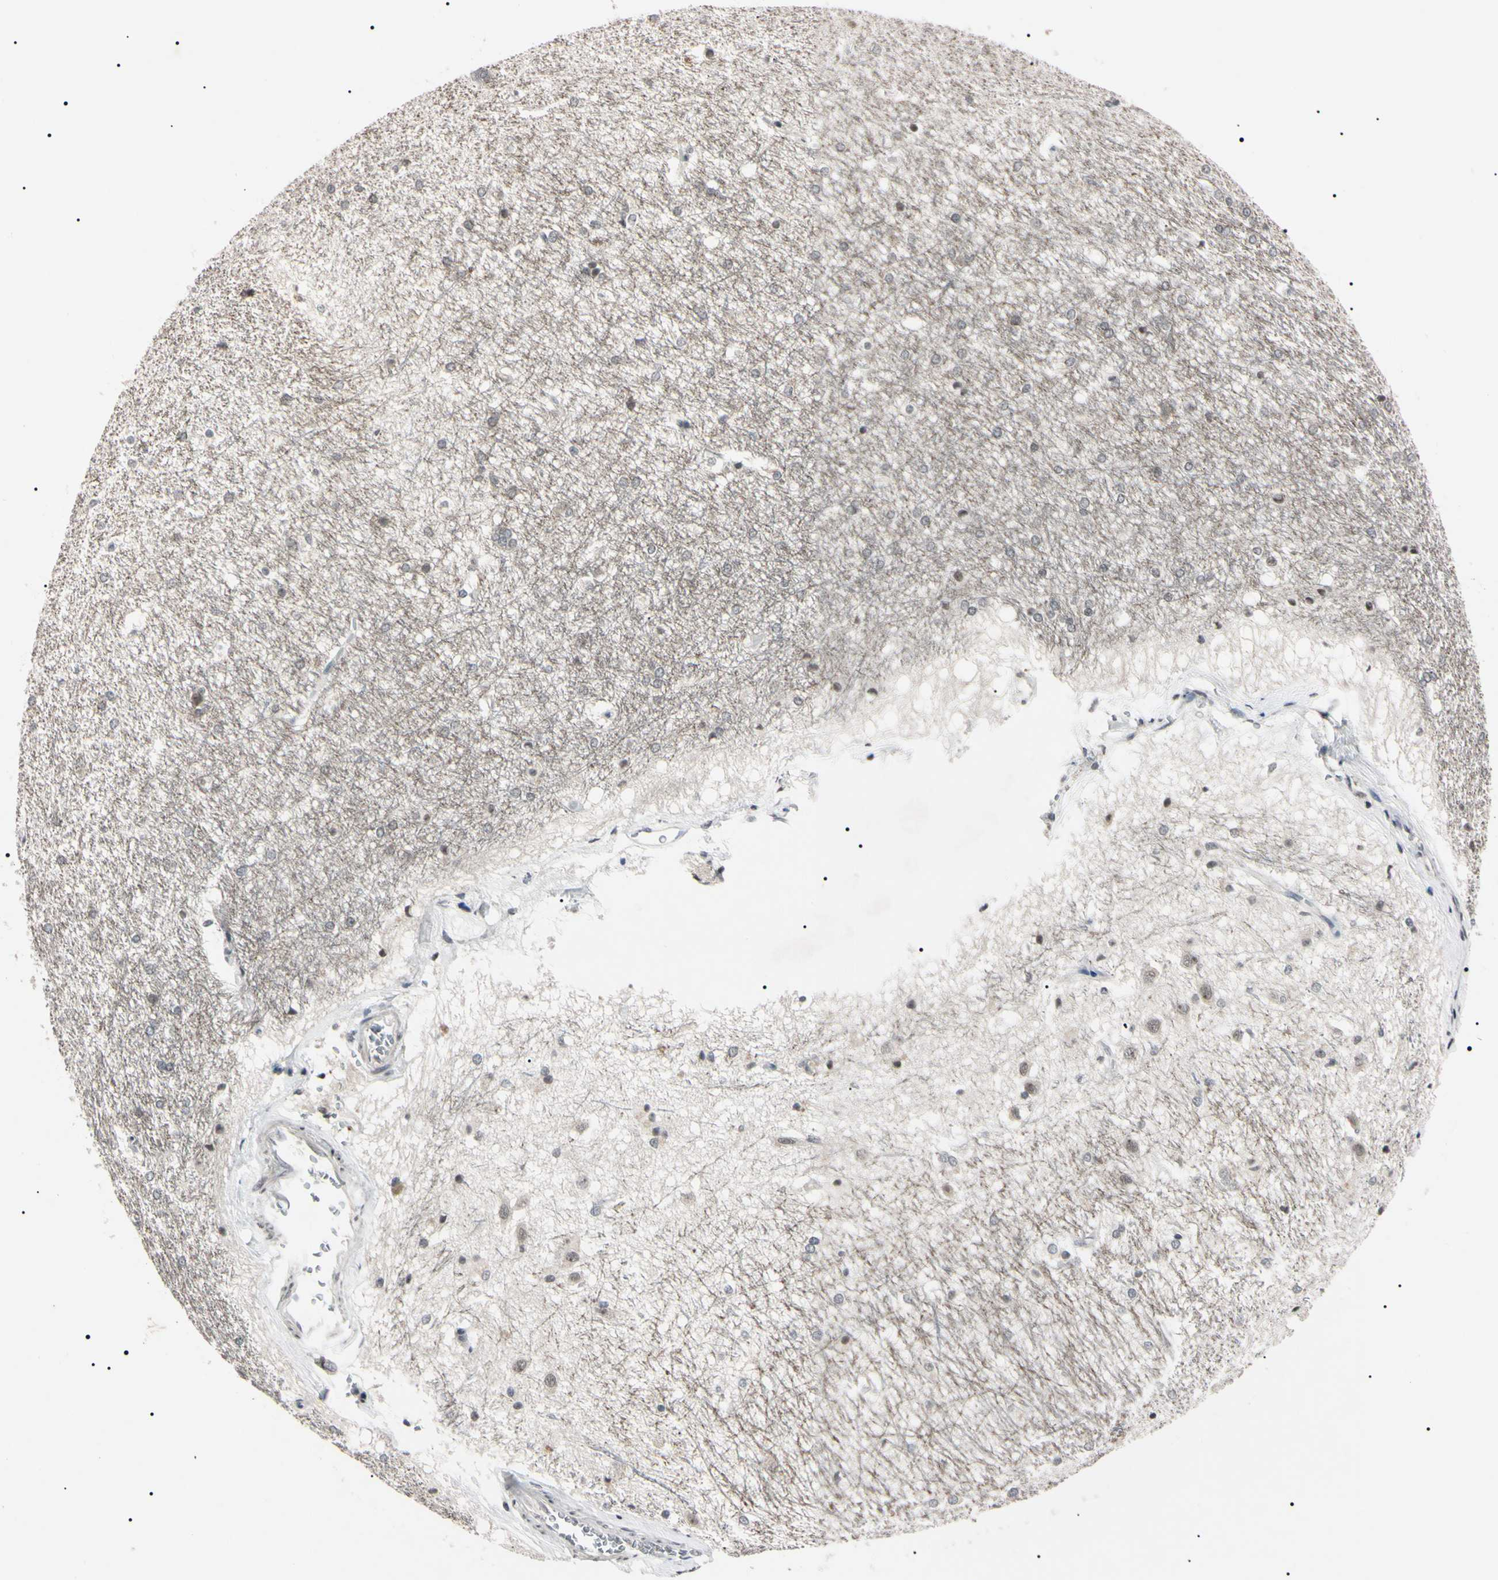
{"staining": {"intensity": "negative", "quantity": "none", "location": "none"}, "tissue": "hippocampus", "cell_type": "Glial cells", "image_type": "normal", "snomed": [{"axis": "morphology", "description": "Normal tissue, NOS"}, {"axis": "topography", "description": "Hippocampus"}], "caption": "Hippocampus stained for a protein using immunohistochemistry (IHC) demonstrates no staining glial cells.", "gene": "YY1", "patient": {"sex": "female", "age": 19}}